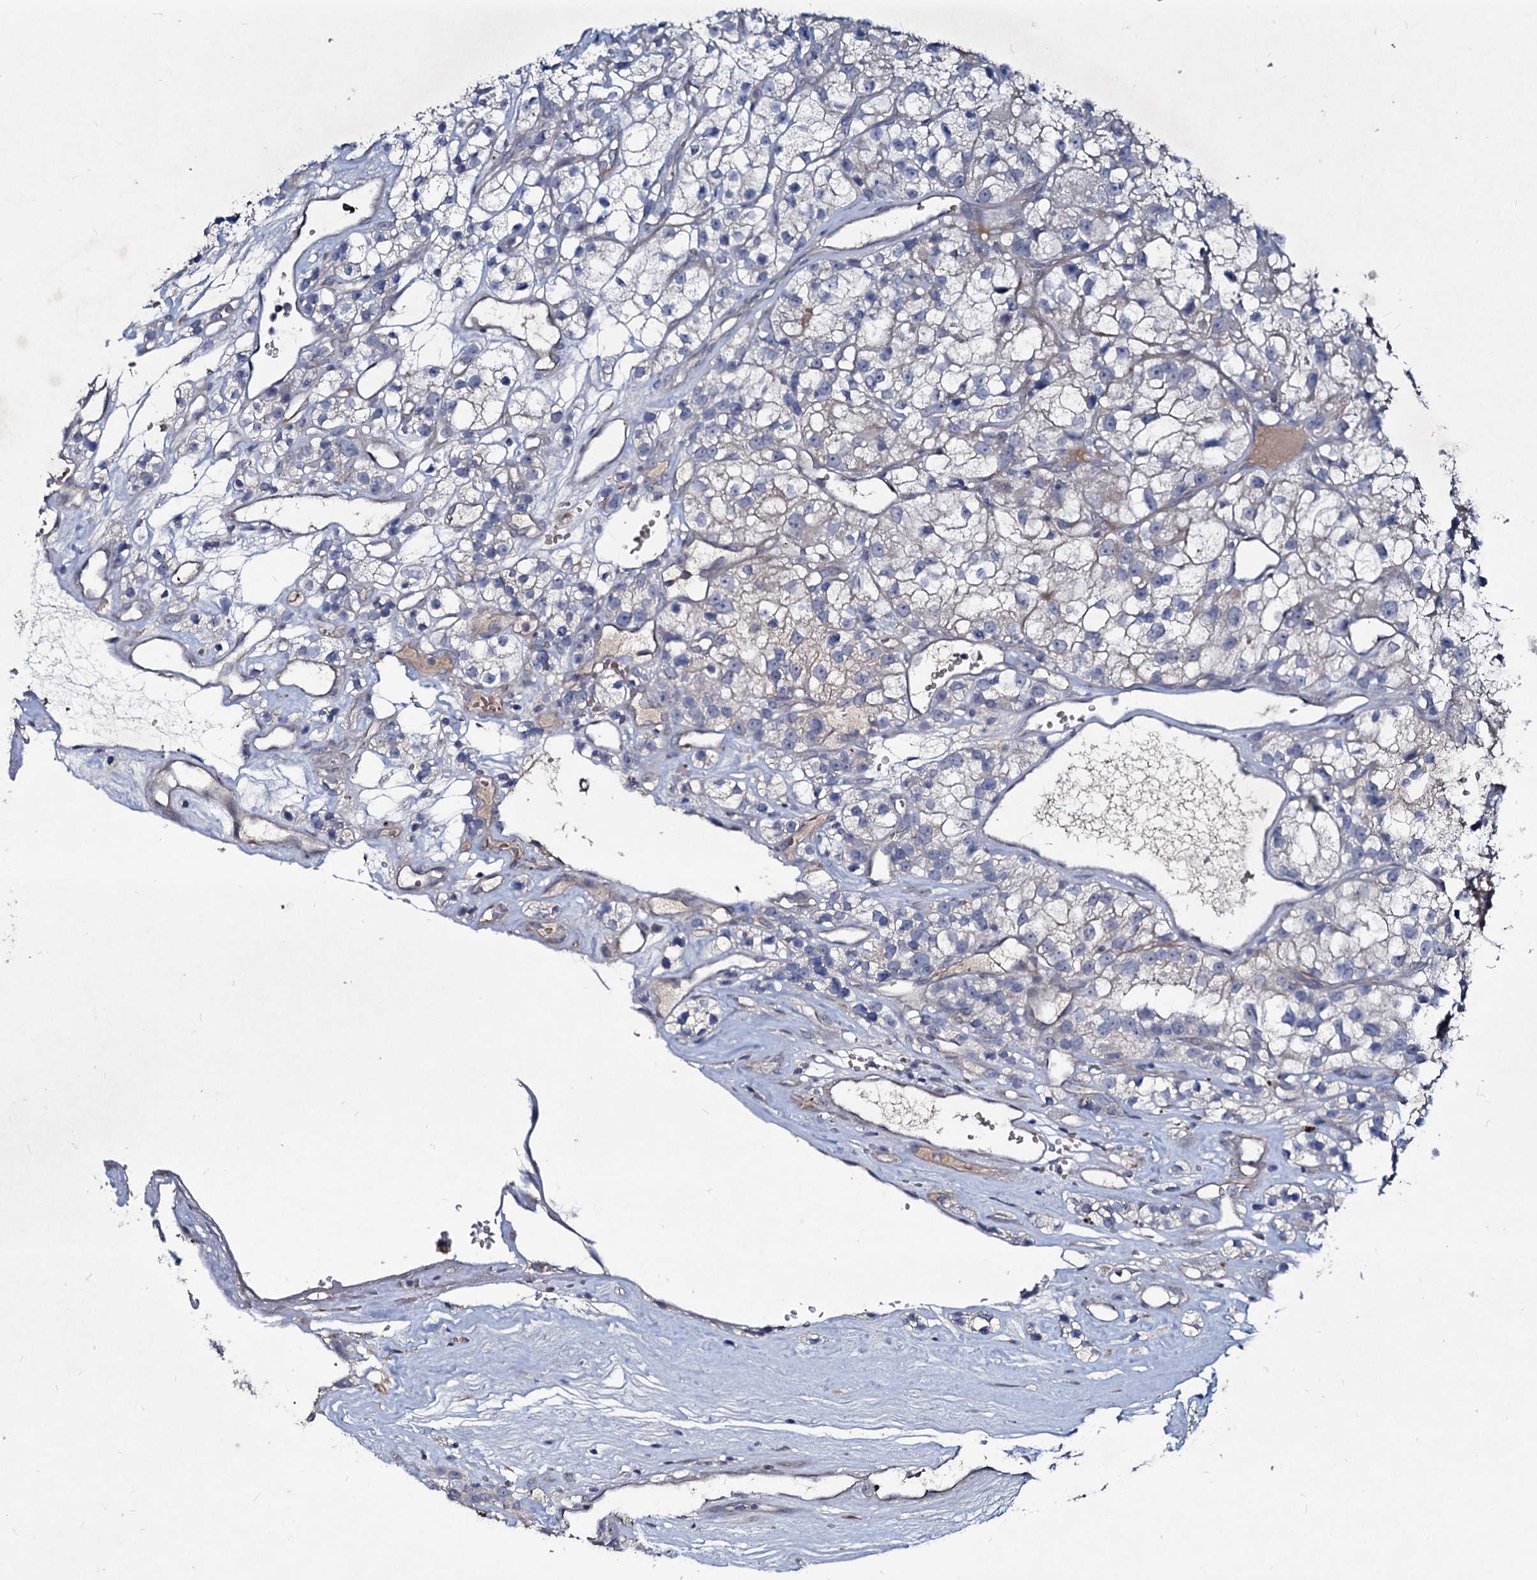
{"staining": {"intensity": "negative", "quantity": "none", "location": "none"}, "tissue": "renal cancer", "cell_type": "Tumor cells", "image_type": "cancer", "snomed": [{"axis": "morphology", "description": "Adenocarcinoma, NOS"}, {"axis": "topography", "description": "Kidney"}], "caption": "Tumor cells are negative for brown protein staining in renal cancer.", "gene": "RNF6", "patient": {"sex": "female", "age": 57}}